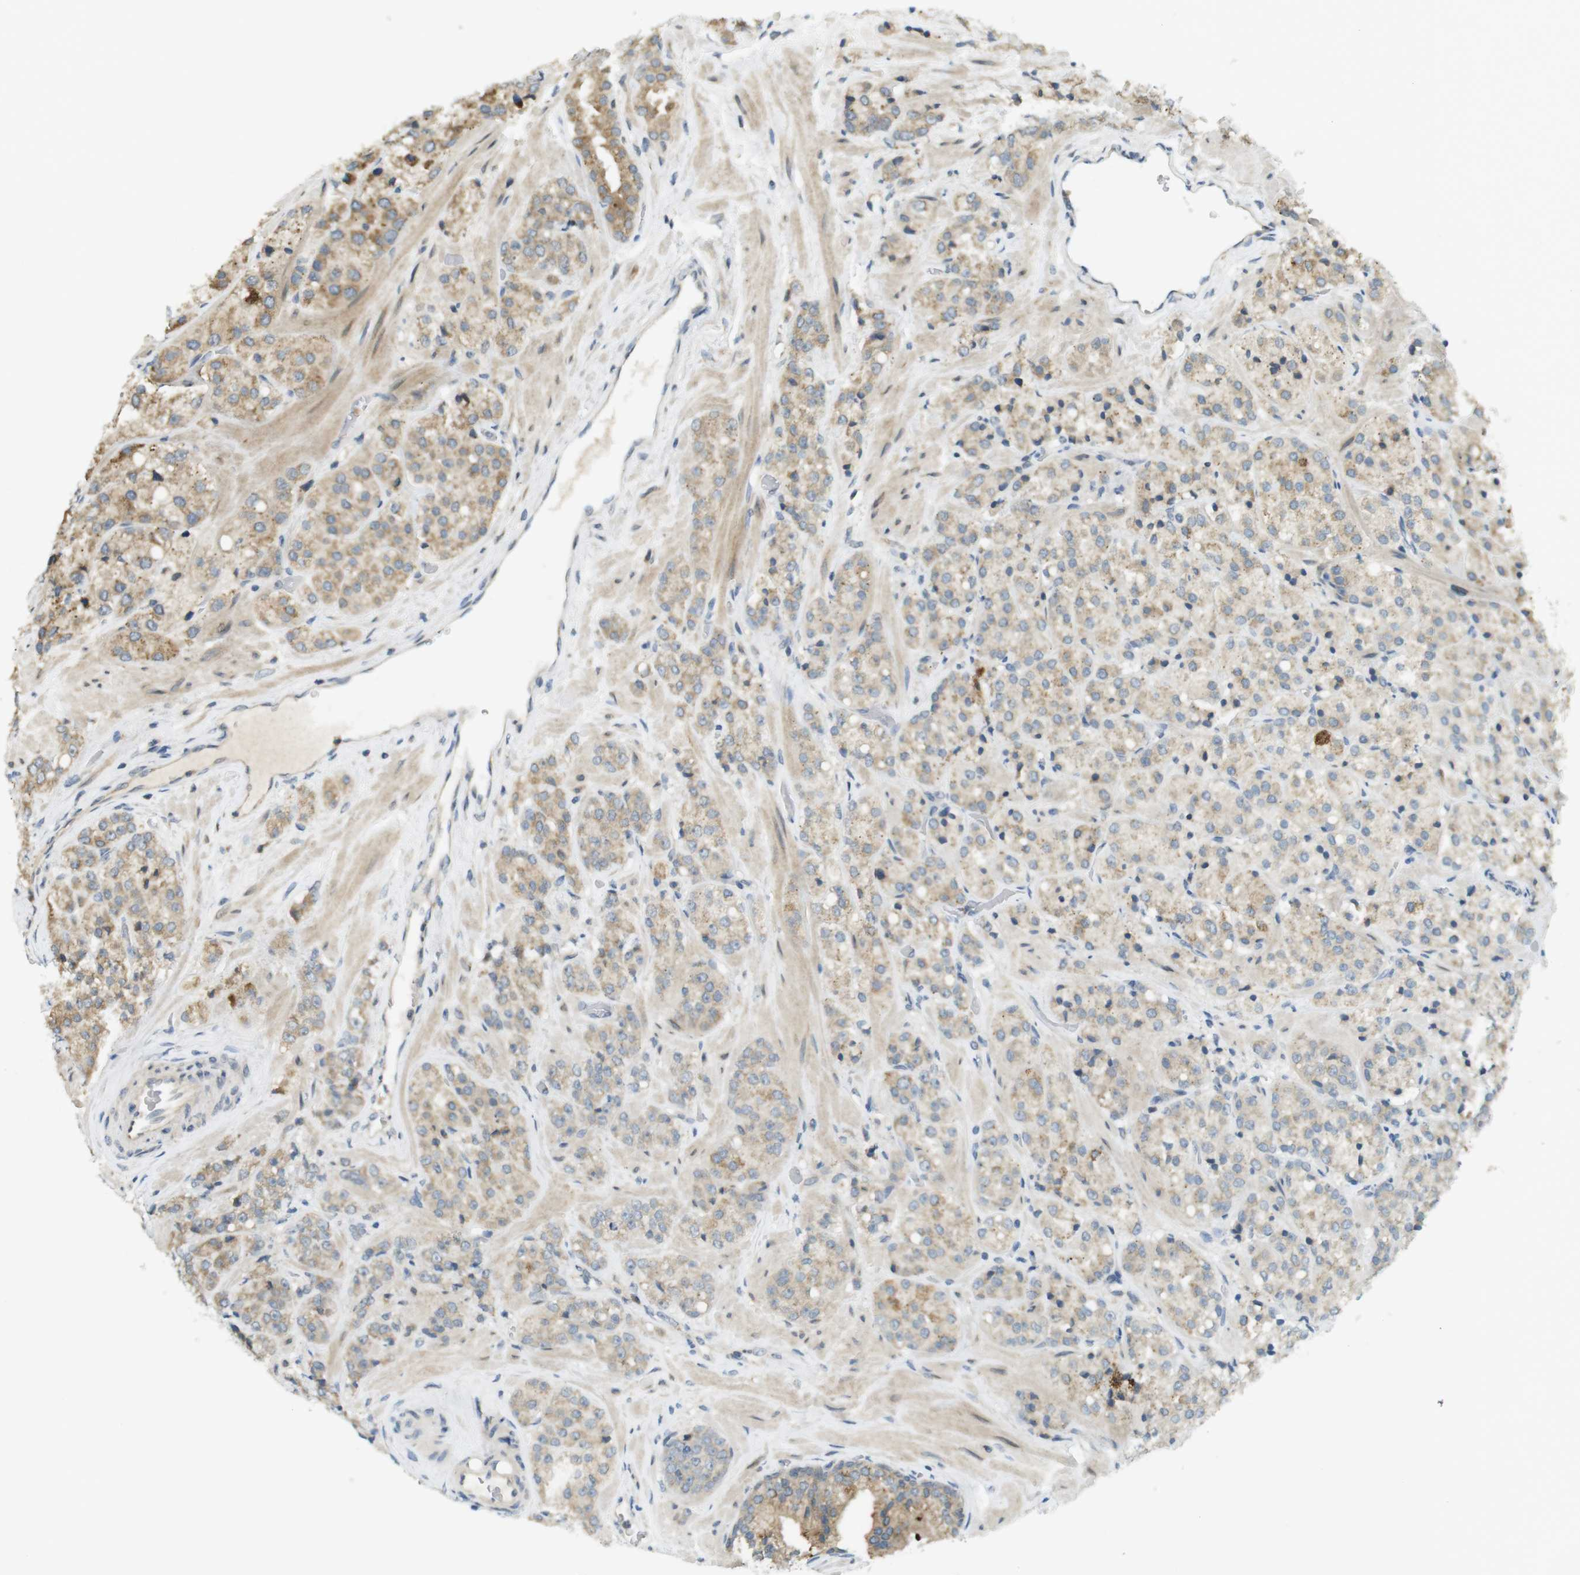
{"staining": {"intensity": "moderate", "quantity": "25%-75%", "location": "cytoplasmic/membranous"}, "tissue": "prostate cancer", "cell_type": "Tumor cells", "image_type": "cancer", "snomed": [{"axis": "morphology", "description": "Adenocarcinoma, High grade"}, {"axis": "topography", "description": "Prostate"}], "caption": "Prostate cancer (high-grade adenocarcinoma) stained with a brown dye demonstrates moderate cytoplasmic/membranous positive staining in approximately 25%-75% of tumor cells.", "gene": "CLRN3", "patient": {"sex": "male", "age": 64}}